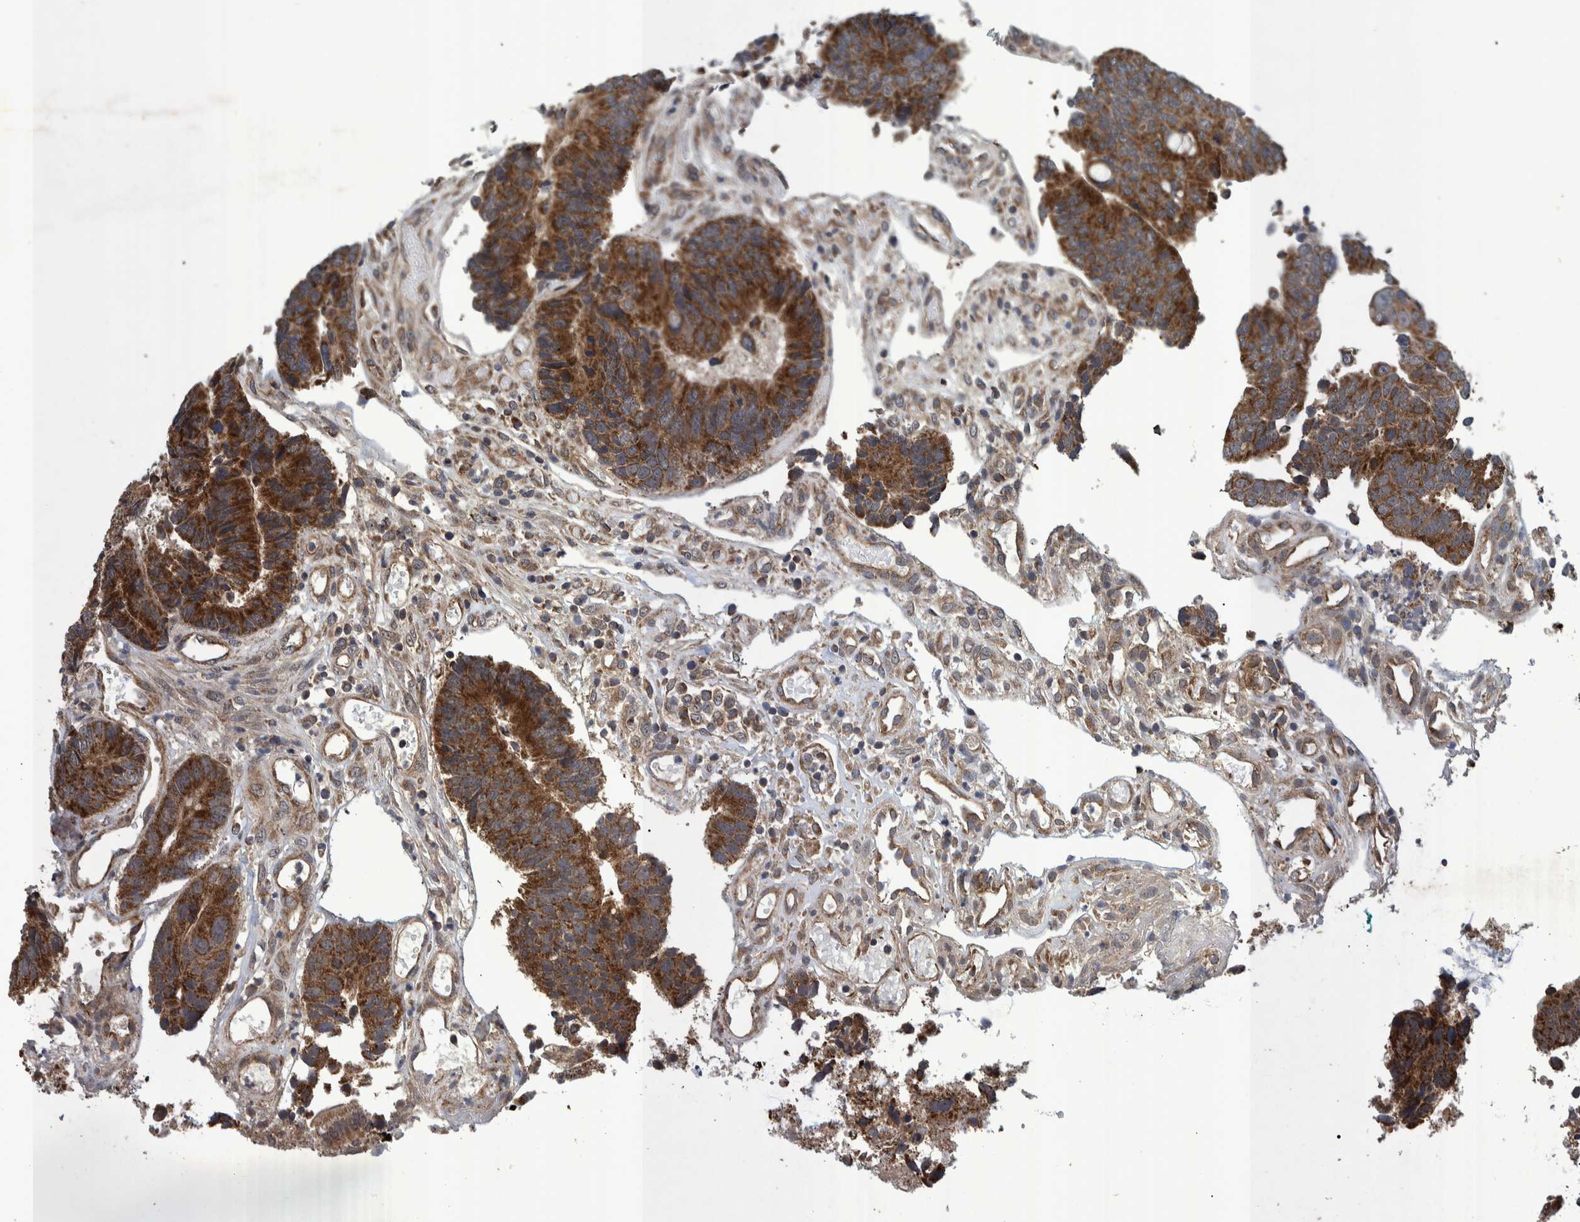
{"staining": {"intensity": "strong", "quantity": ">75%", "location": "cytoplasmic/membranous"}, "tissue": "colorectal cancer", "cell_type": "Tumor cells", "image_type": "cancer", "snomed": [{"axis": "morphology", "description": "Adenocarcinoma, NOS"}, {"axis": "topography", "description": "Rectum"}], "caption": "Strong cytoplasmic/membranous protein staining is seen in about >75% of tumor cells in colorectal cancer (adenocarcinoma). (DAB (3,3'-diaminobenzidine) = brown stain, brightfield microscopy at high magnification).", "gene": "MRPS7", "patient": {"sex": "male", "age": 84}}